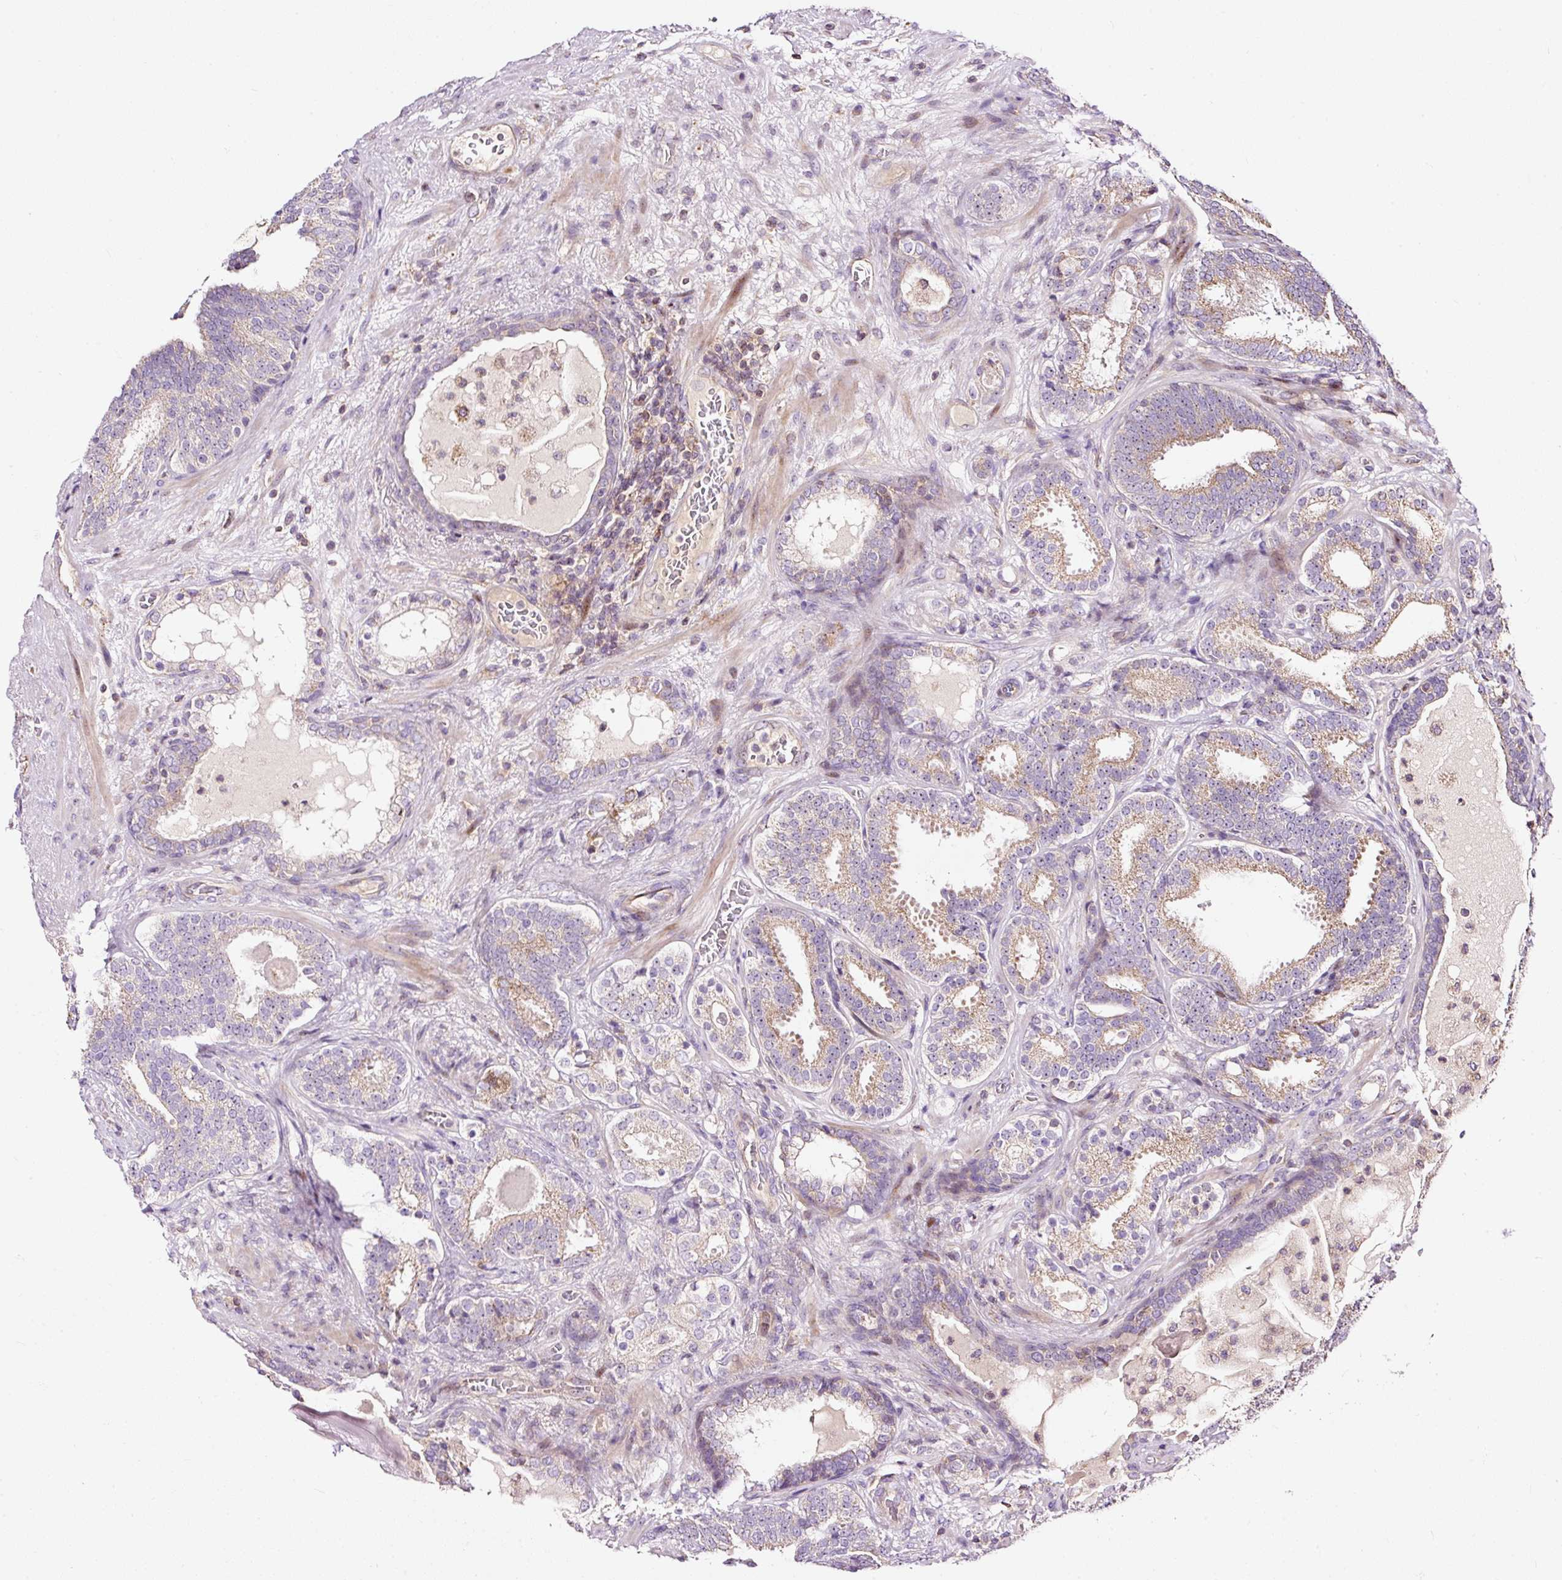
{"staining": {"intensity": "weak", "quantity": "25%-75%", "location": "cytoplasmic/membranous"}, "tissue": "prostate cancer", "cell_type": "Tumor cells", "image_type": "cancer", "snomed": [{"axis": "morphology", "description": "Adenocarcinoma, High grade"}, {"axis": "topography", "description": "Prostate"}], "caption": "IHC (DAB (3,3'-diaminobenzidine)) staining of high-grade adenocarcinoma (prostate) exhibits weak cytoplasmic/membranous protein positivity in approximately 25%-75% of tumor cells. The staining was performed using DAB (3,3'-diaminobenzidine), with brown indicating positive protein expression. Nuclei are stained blue with hematoxylin.", "gene": "BOLA3", "patient": {"sex": "male", "age": 65}}